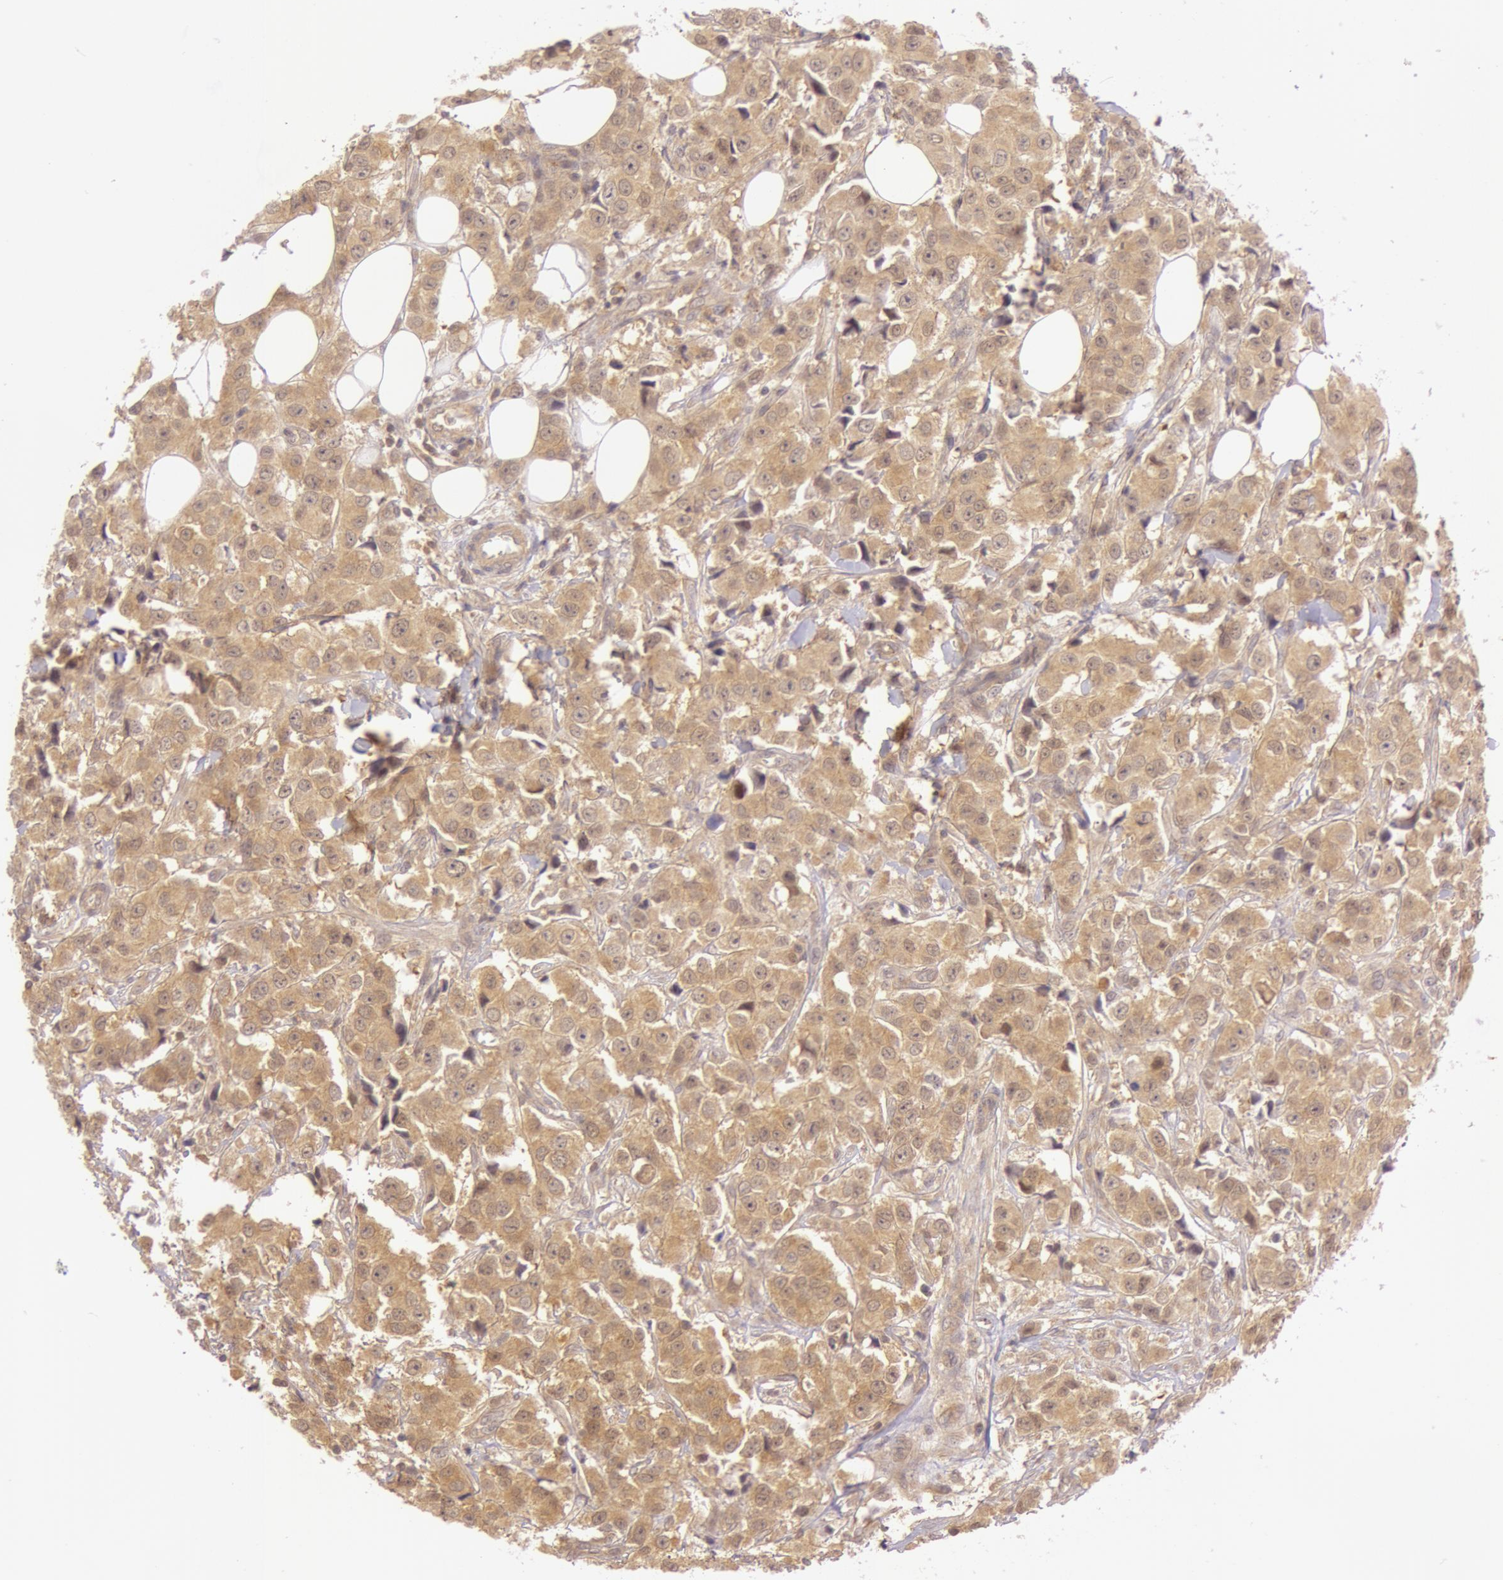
{"staining": {"intensity": "moderate", "quantity": ">75%", "location": "cytoplasmic/membranous"}, "tissue": "breast cancer", "cell_type": "Tumor cells", "image_type": "cancer", "snomed": [{"axis": "morphology", "description": "Duct carcinoma"}, {"axis": "topography", "description": "Breast"}], "caption": "Immunohistochemistry (DAB) staining of human breast invasive ductal carcinoma reveals moderate cytoplasmic/membranous protein staining in approximately >75% of tumor cells.", "gene": "ATG2B", "patient": {"sex": "female", "age": 58}}